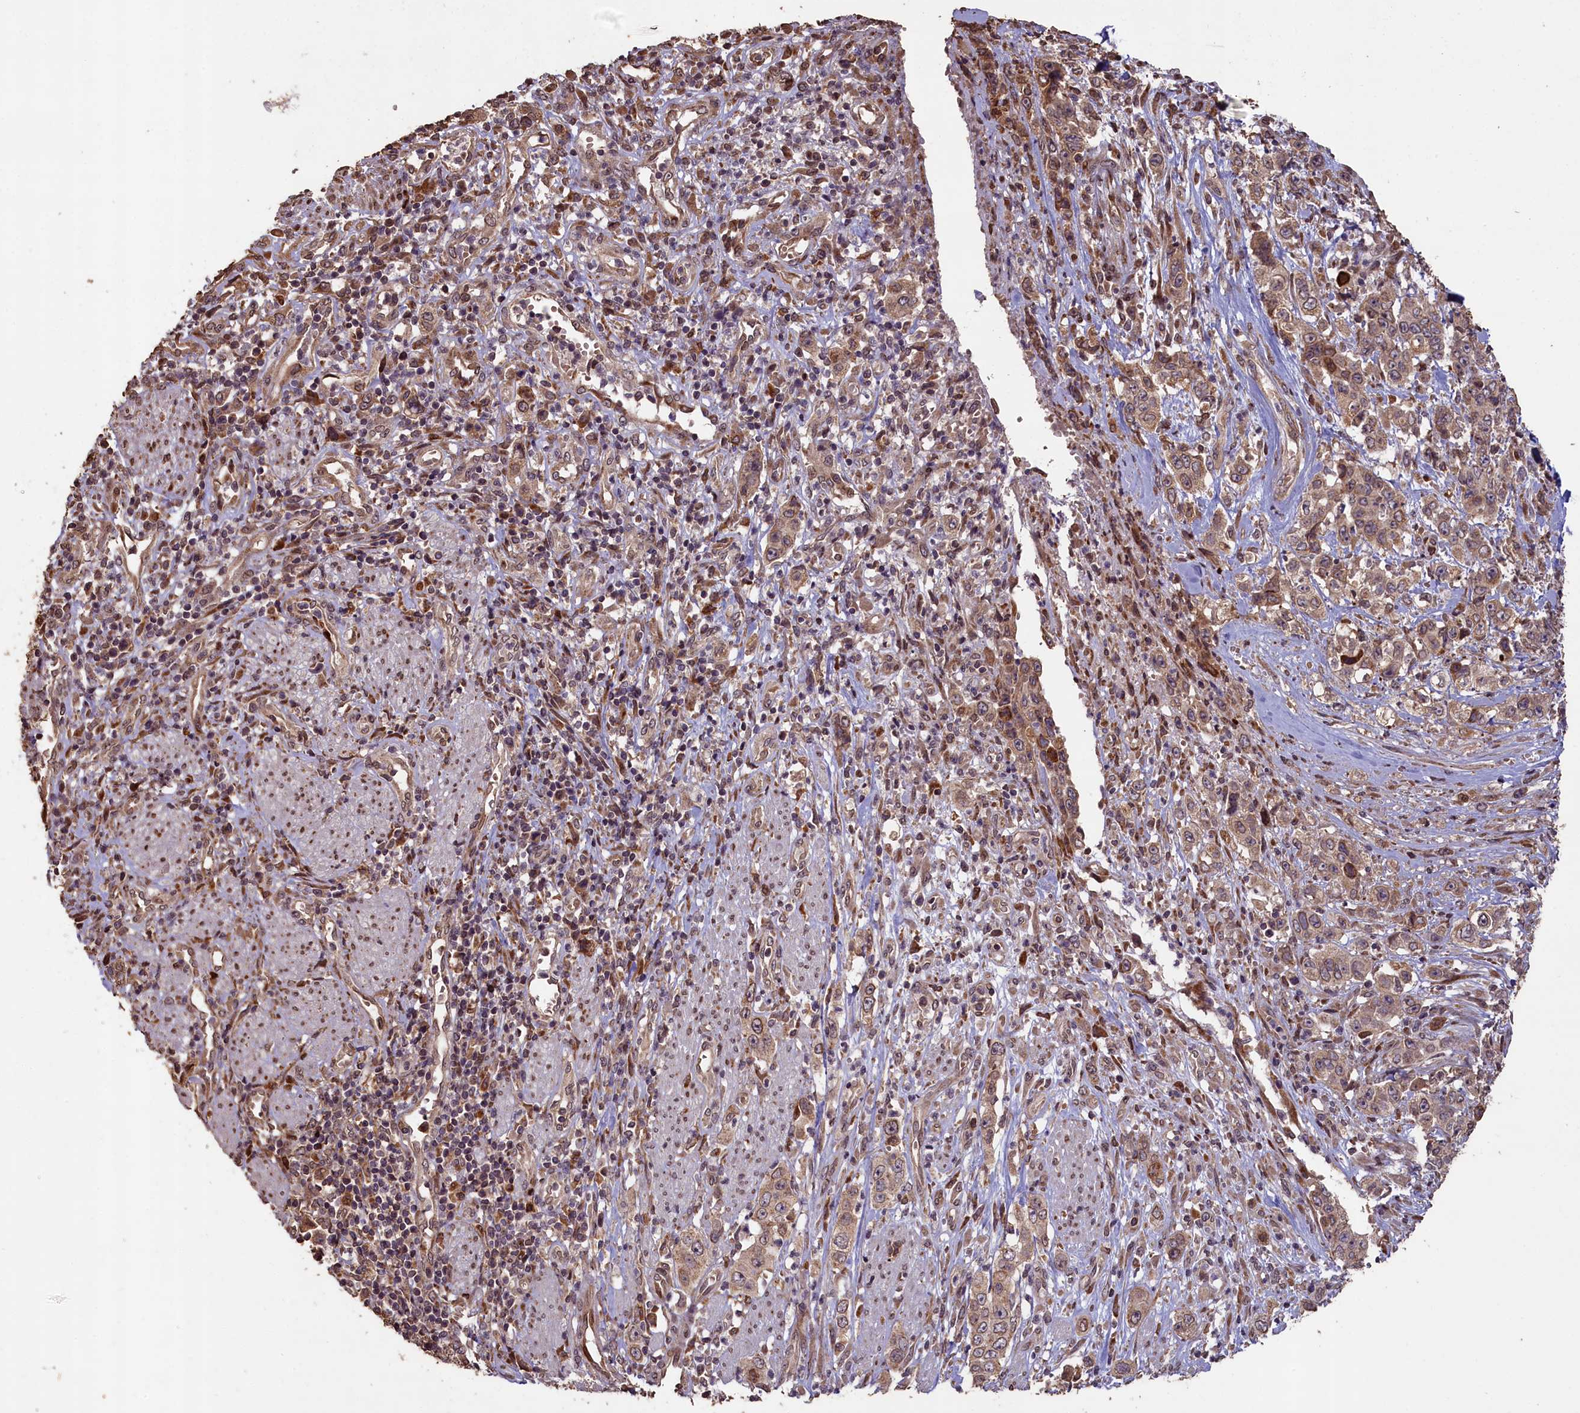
{"staining": {"intensity": "moderate", "quantity": ">75%", "location": "cytoplasmic/membranous"}, "tissue": "stomach cancer", "cell_type": "Tumor cells", "image_type": "cancer", "snomed": [{"axis": "morphology", "description": "Adenocarcinoma, NOS"}, {"axis": "topography", "description": "Stomach, upper"}], "caption": "Protein analysis of adenocarcinoma (stomach) tissue shows moderate cytoplasmic/membranous positivity in approximately >75% of tumor cells.", "gene": "SLC38A7", "patient": {"sex": "male", "age": 62}}